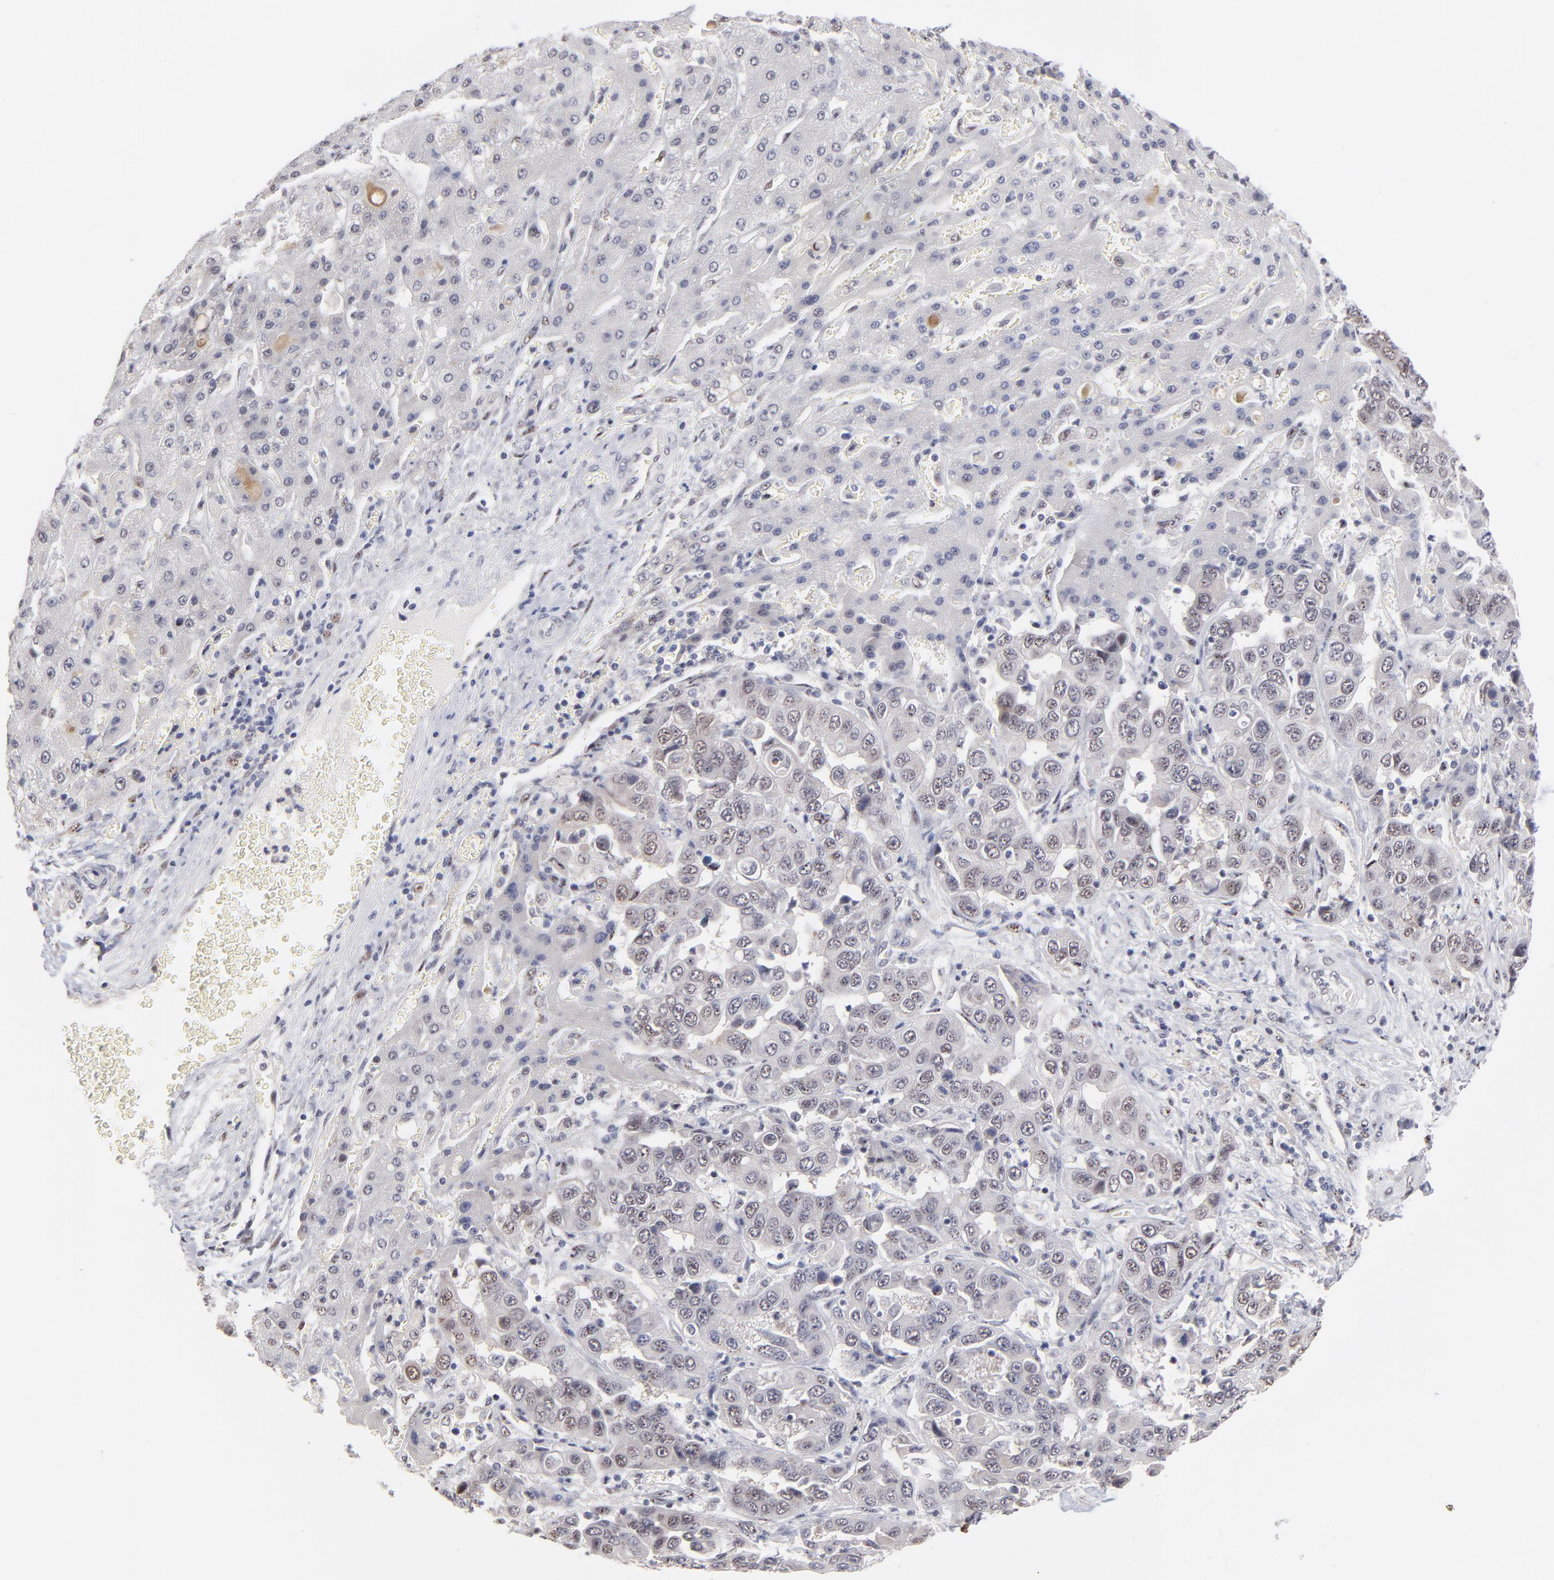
{"staining": {"intensity": "negative", "quantity": "none", "location": "none"}, "tissue": "liver cancer", "cell_type": "Tumor cells", "image_type": "cancer", "snomed": [{"axis": "morphology", "description": "Cholangiocarcinoma"}, {"axis": "topography", "description": "Liver"}], "caption": "A micrograph of human liver cancer (cholangiocarcinoma) is negative for staining in tumor cells.", "gene": "STAT3", "patient": {"sex": "female", "age": 52}}